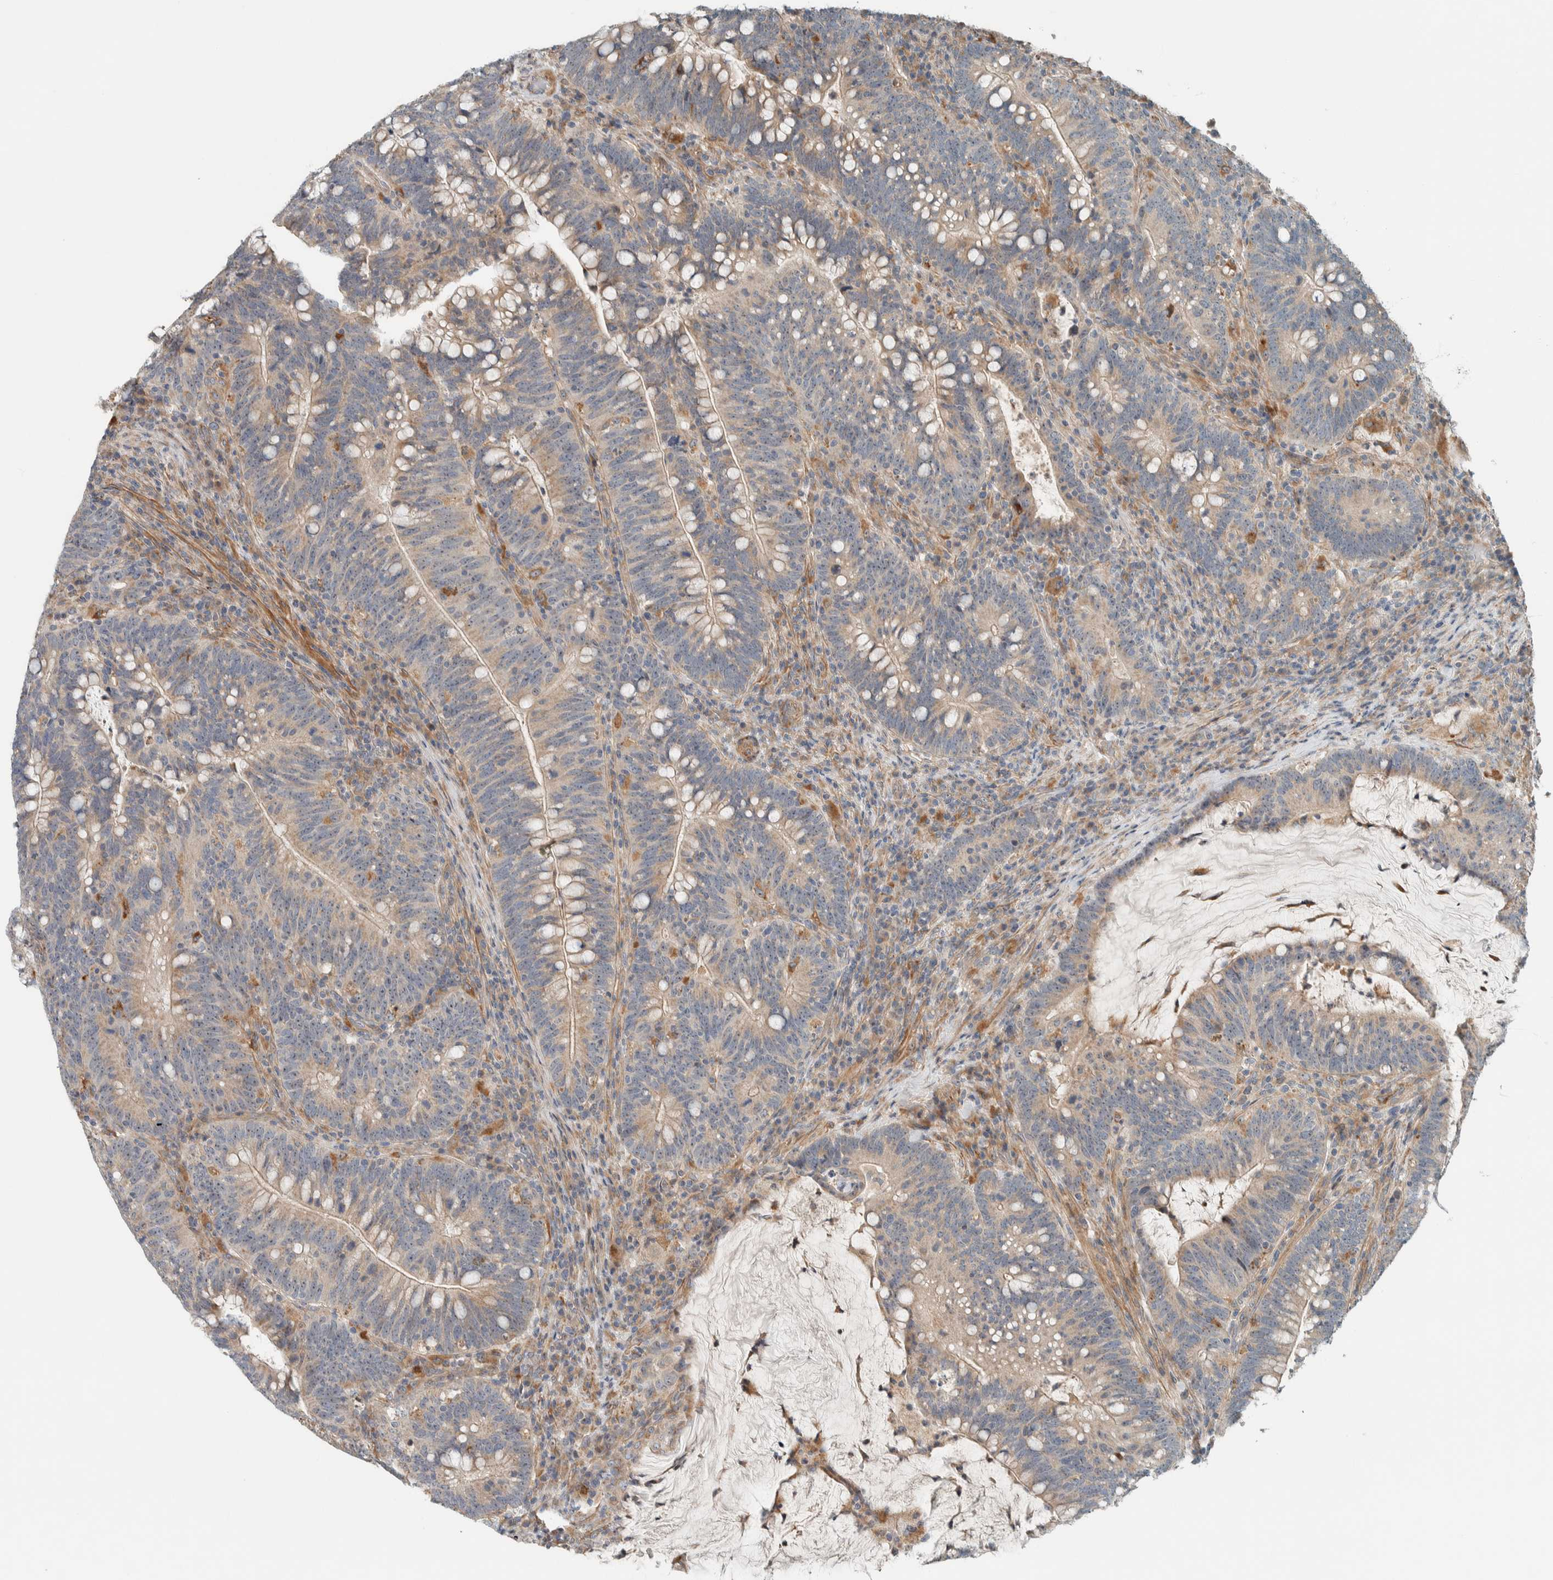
{"staining": {"intensity": "weak", "quantity": "25%-75%", "location": "cytoplasmic/membranous"}, "tissue": "colorectal cancer", "cell_type": "Tumor cells", "image_type": "cancer", "snomed": [{"axis": "morphology", "description": "Adenocarcinoma, NOS"}, {"axis": "topography", "description": "Colon"}], "caption": "Immunohistochemical staining of colorectal cancer (adenocarcinoma) shows low levels of weak cytoplasmic/membranous protein staining in about 25%-75% of tumor cells.", "gene": "SLFN12L", "patient": {"sex": "female", "age": 66}}